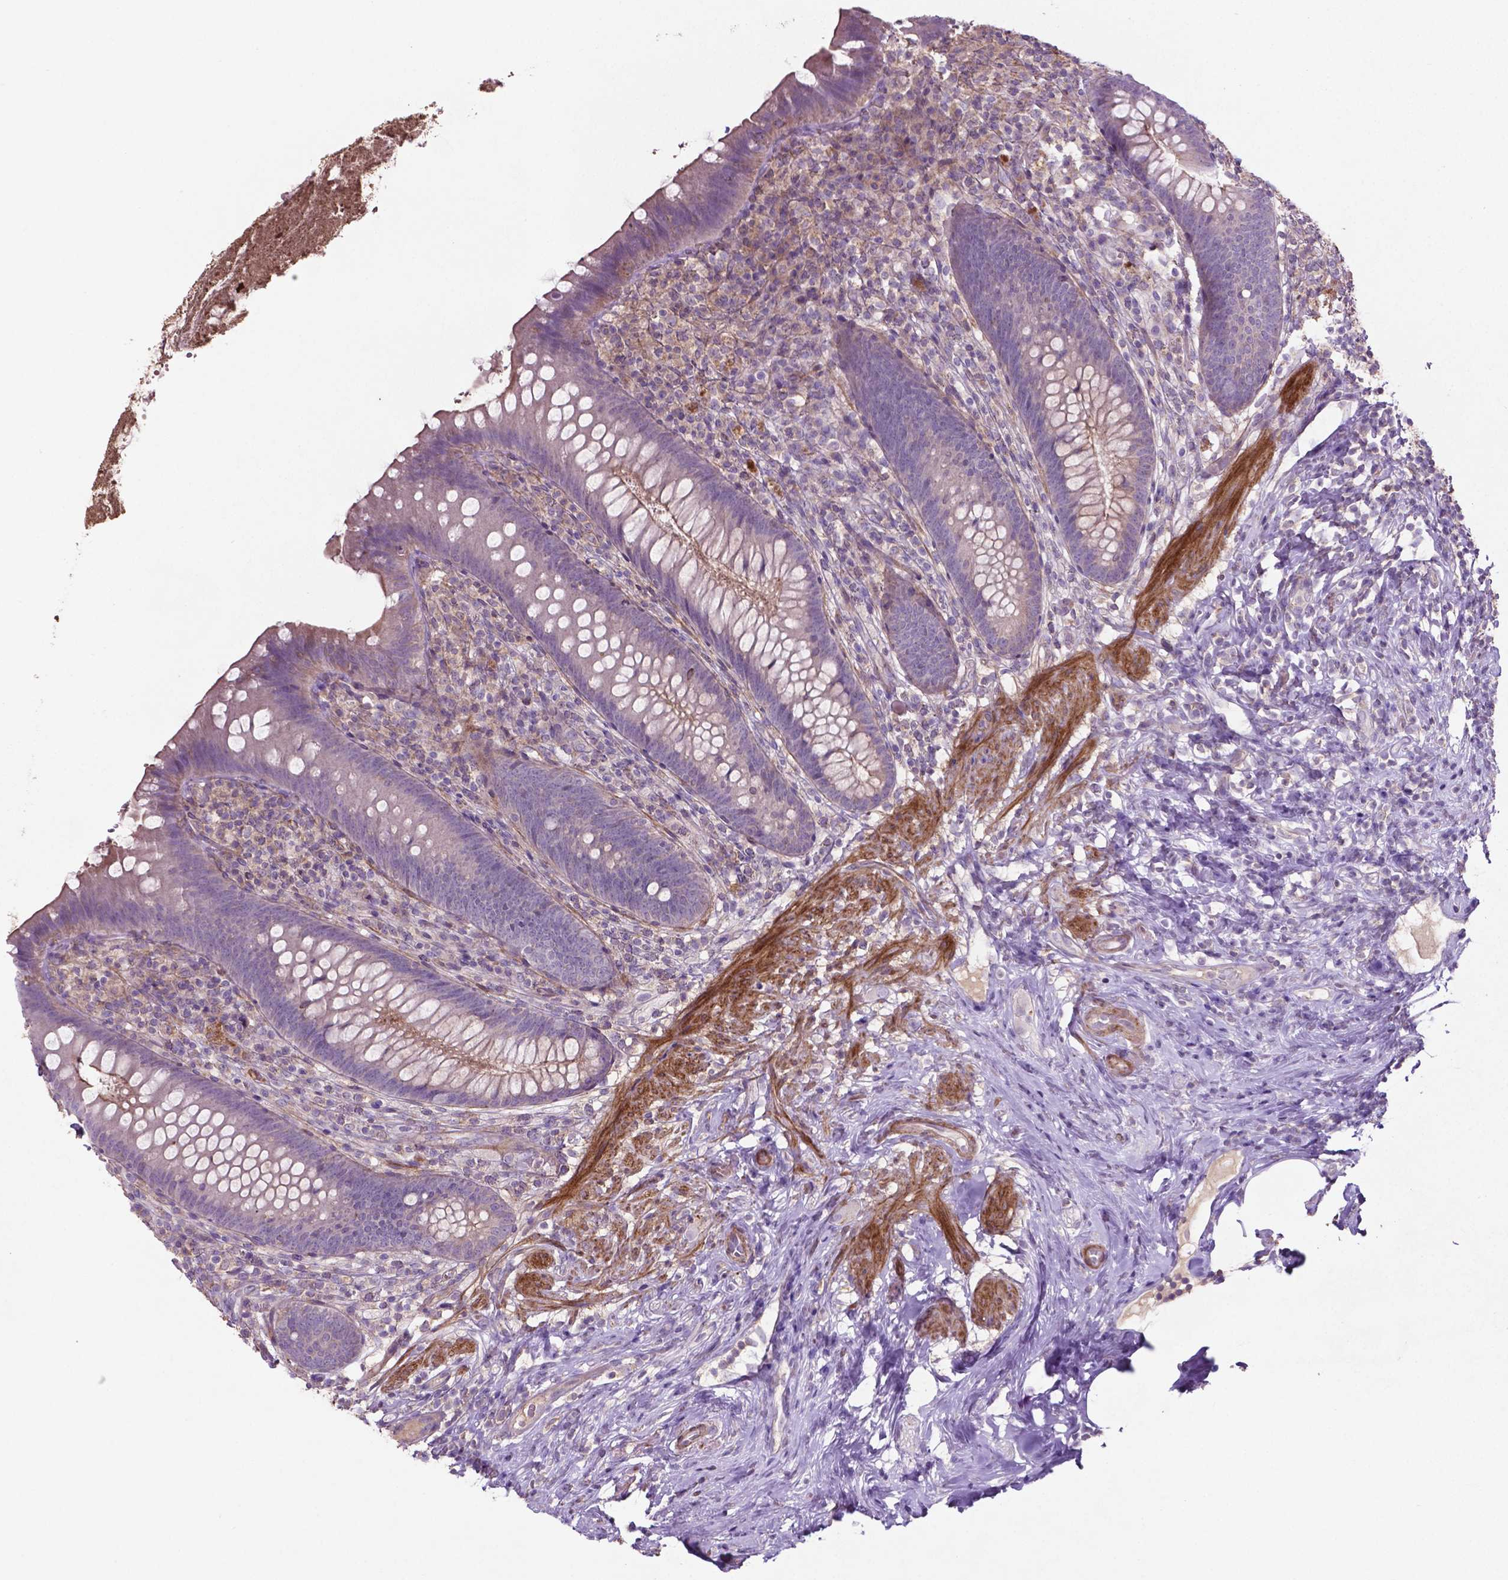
{"staining": {"intensity": "negative", "quantity": "none", "location": "none"}, "tissue": "appendix", "cell_type": "Glandular cells", "image_type": "normal", "snomed": [{"axis": "morphology", "description": "Normal tissue, NOS"}, {"axis": "topography", "description": "Appendix"}], "caption": "This is a micrograph of immunohistochemistry (IHC) staining of benign appendix, which shows no positivity in glandular cells.", "gene": "BMP4", "patient": {"sex": "male", "age": 47}}